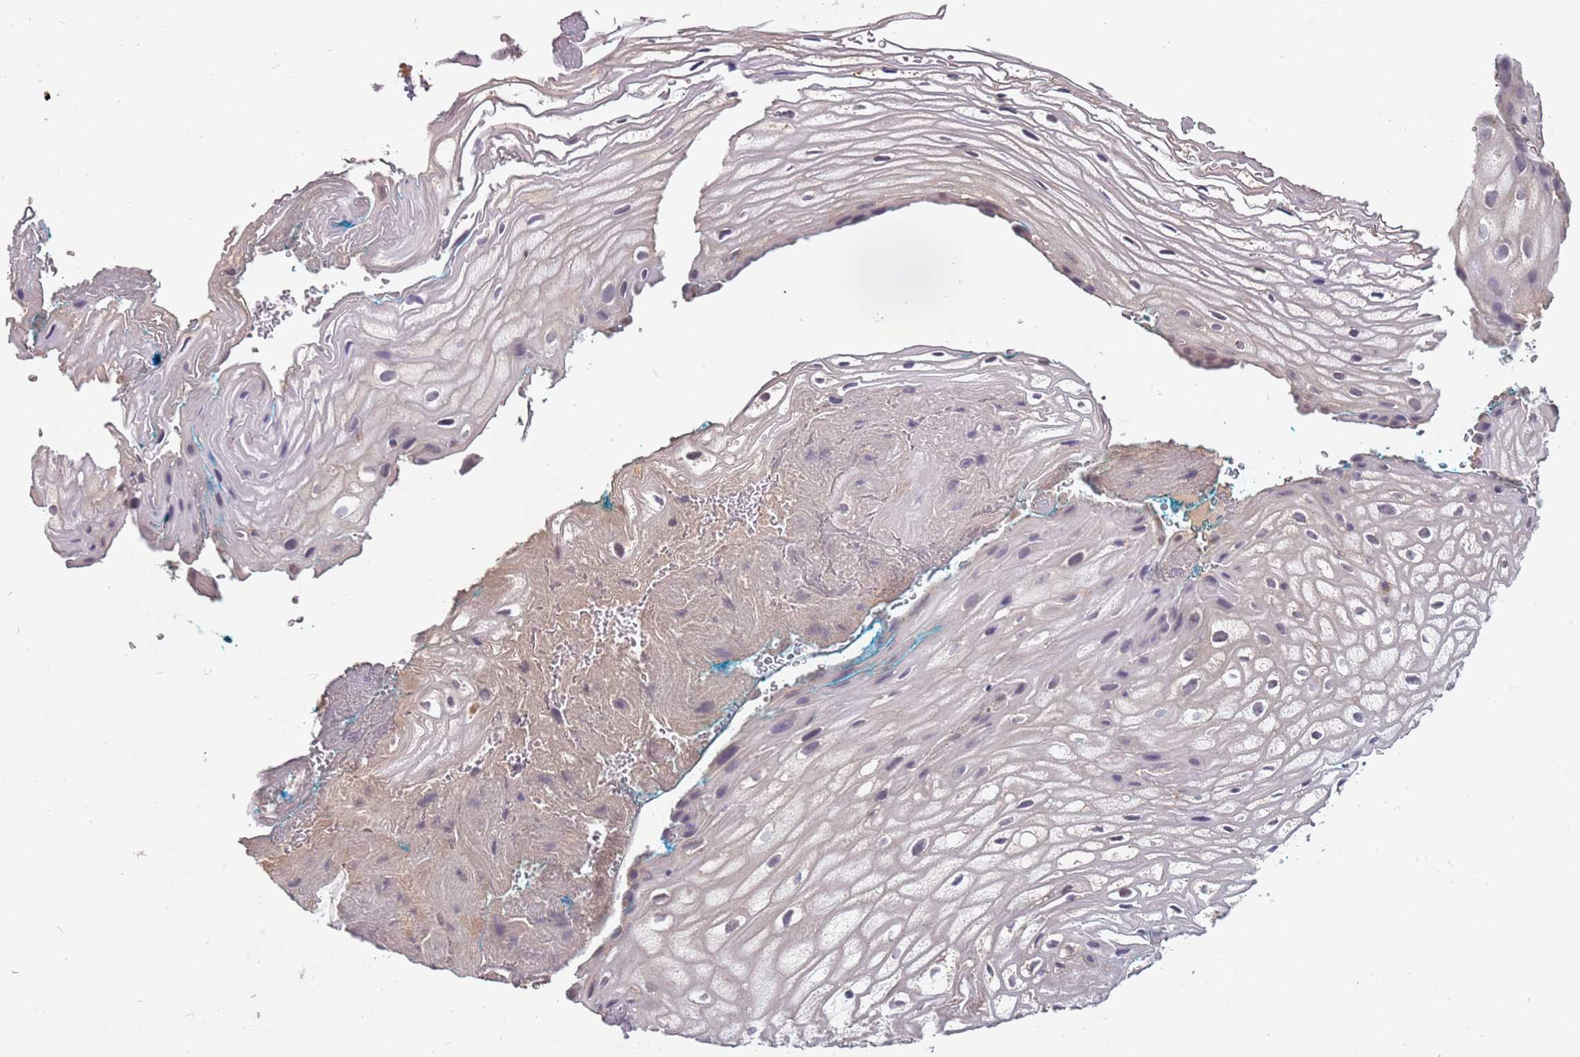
{"staining": {"intensity": "negative", "quantity": "none", "location": "none"}, "tissue": "vagina", "cell_type": "Squamous epithelial cells", "image_type": "normal", "snomed": [{"axis": "morphology", "description": "Normal tissue, NOS"}, {"axis": "morphology", "description": "Adenocarcinoma, NOS"}, {"axis": "topography", "description": "Rectum"}, {"axis": "topography", "description": "Vagina"}], "caption": "The photomicrograph shows no significant expression in squamous epithelial cells of vagina. The staining is performed using DAB (3,3'-diaminobenzidine) brown chromogen with nuclei counter-stained in using hematoxylin.", "gene": "USP32", "patient": {"sex": "female", "age": 71}}